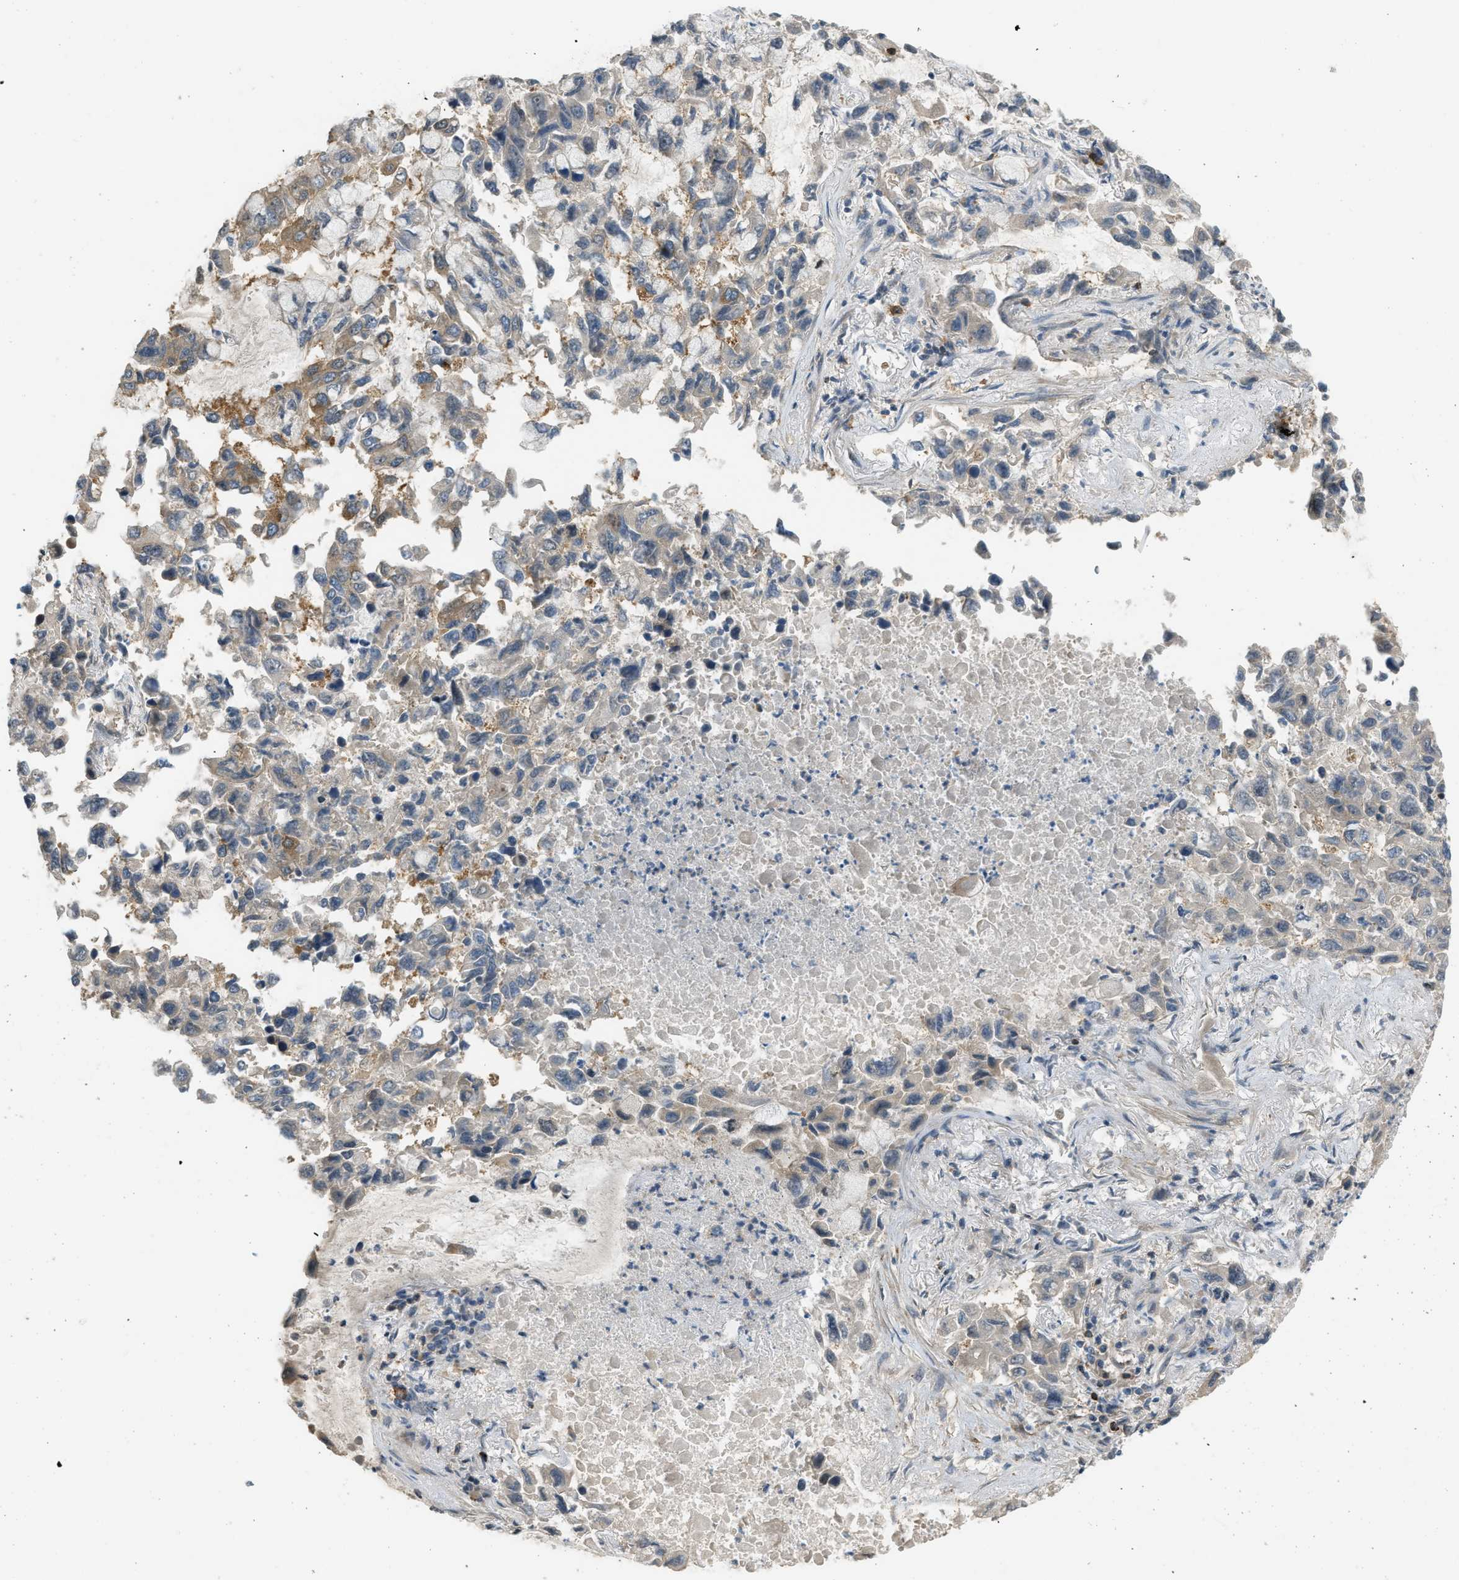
{"staining": {"intensity": "moderate", "quantity": "<25%", "location": "cytoplasmic/membranous"}, "tissue": "lung cancer", "cell_type": "Tumor cells", "image_type": "cancer", "snomed": [{"axis": "morphology", "description": "Adenocarcinoma, NOS"}, {"axis": "topography", "description": "Lung"}], "caption": "This photomicrograph exhibits immunohistochemistry (IHC) staining of human adenocarcinoma (lung), with low moderate cytoplasmic/membranous expression in about <25% of tumor cells.", "gene": "KIAA1671", "patient": {"sex": "male", "age": 64}}